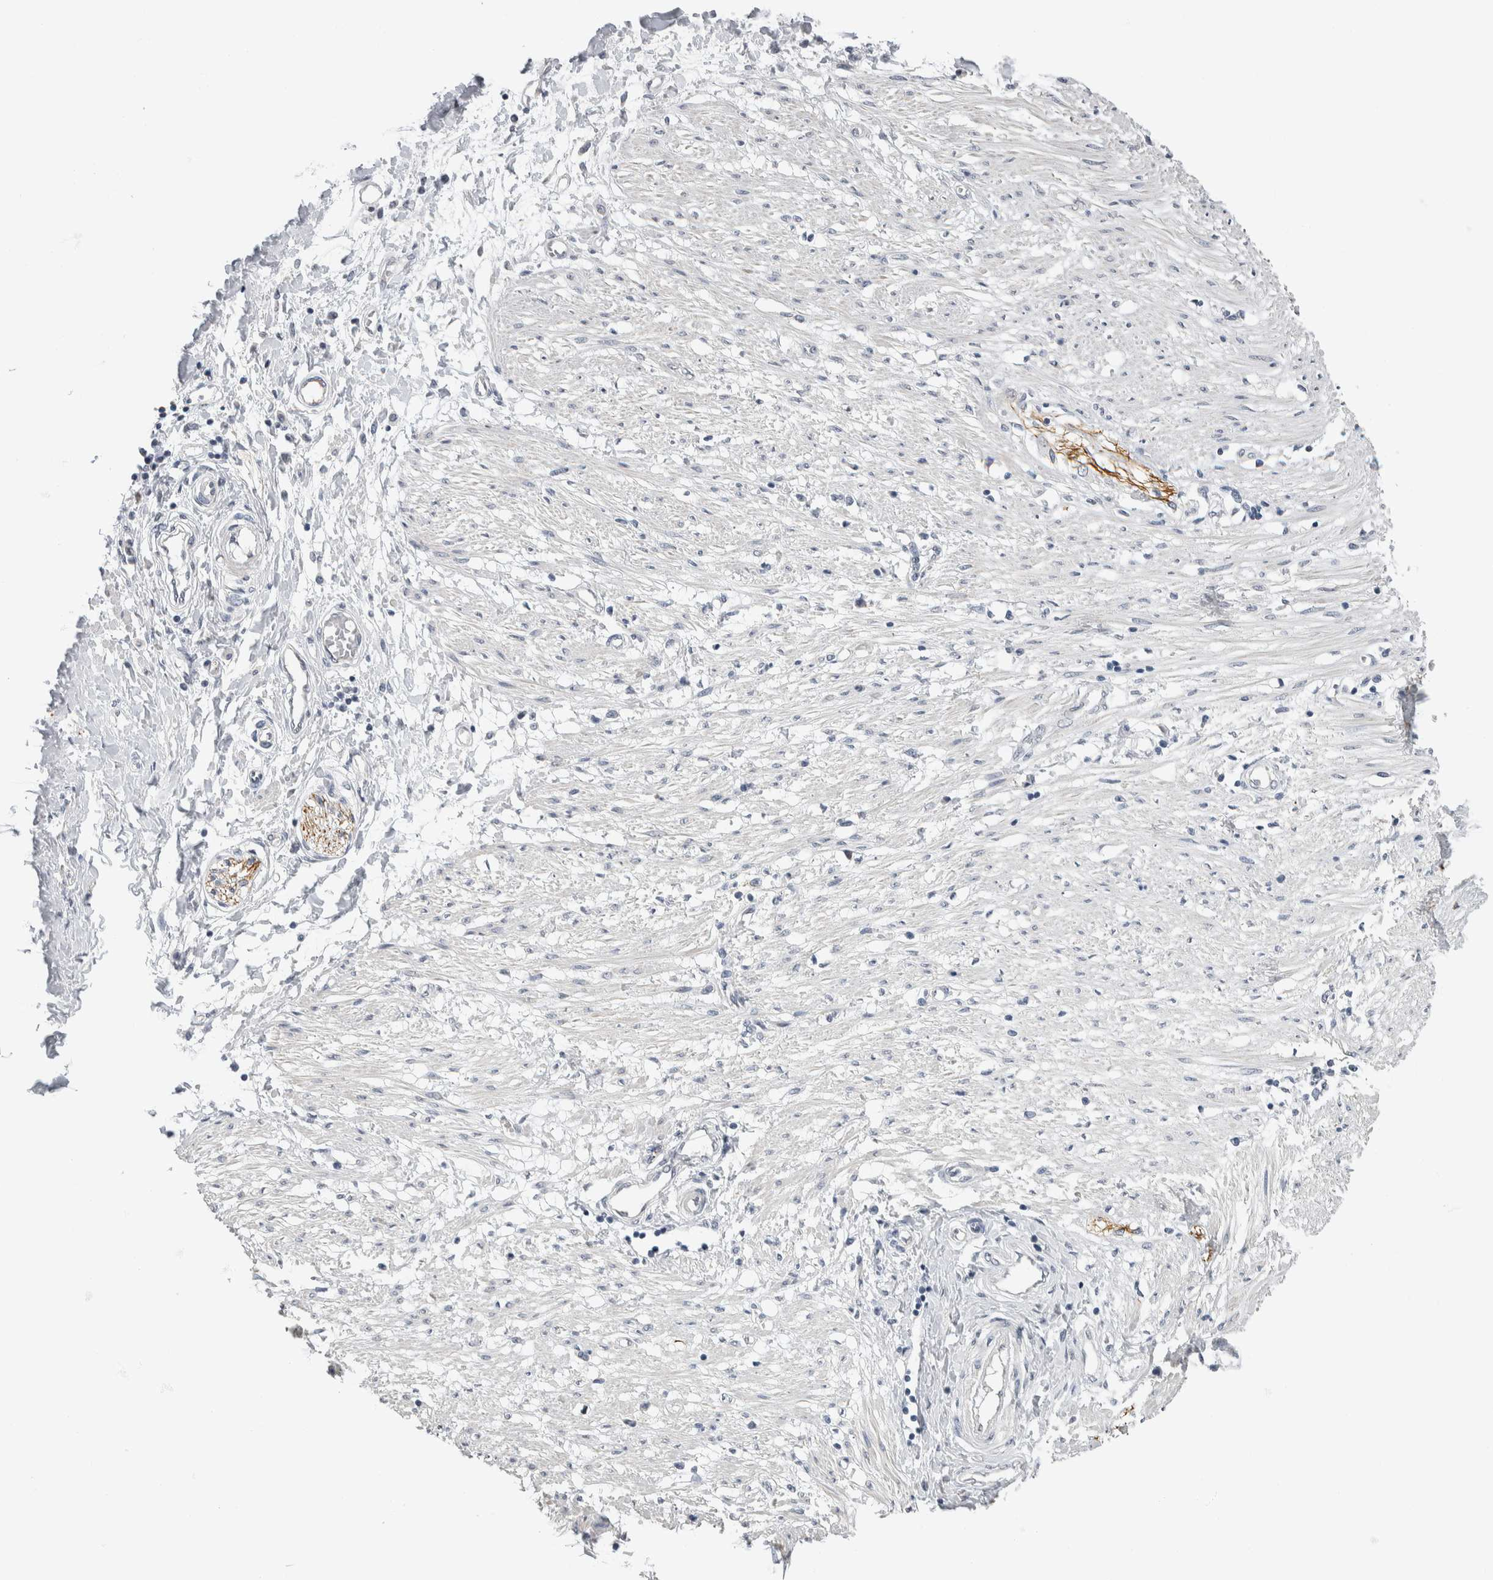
{"staining": {"intensity": "negative", "quantity": "none", "location": "none"}, "tissue": "adipose tissue", "cell_type": "Adipocytes", "image_type": "normal", "snomed": [{"axis": "morphology", "description": "Normal tissue, NOS"}, {"axis": "morphology", "description": "Adenocarcinoma, NOS"}, {"axis": "topography", "description": "Colon"}, {"axis": "topography", "description": "Peripheral nerve tissue"}], "caption": "IHC of benign human adipose tissue exhibits no expression in adipocytes.", "gene": "NEFM", "patient": {"sex": "male", "age": 14}}